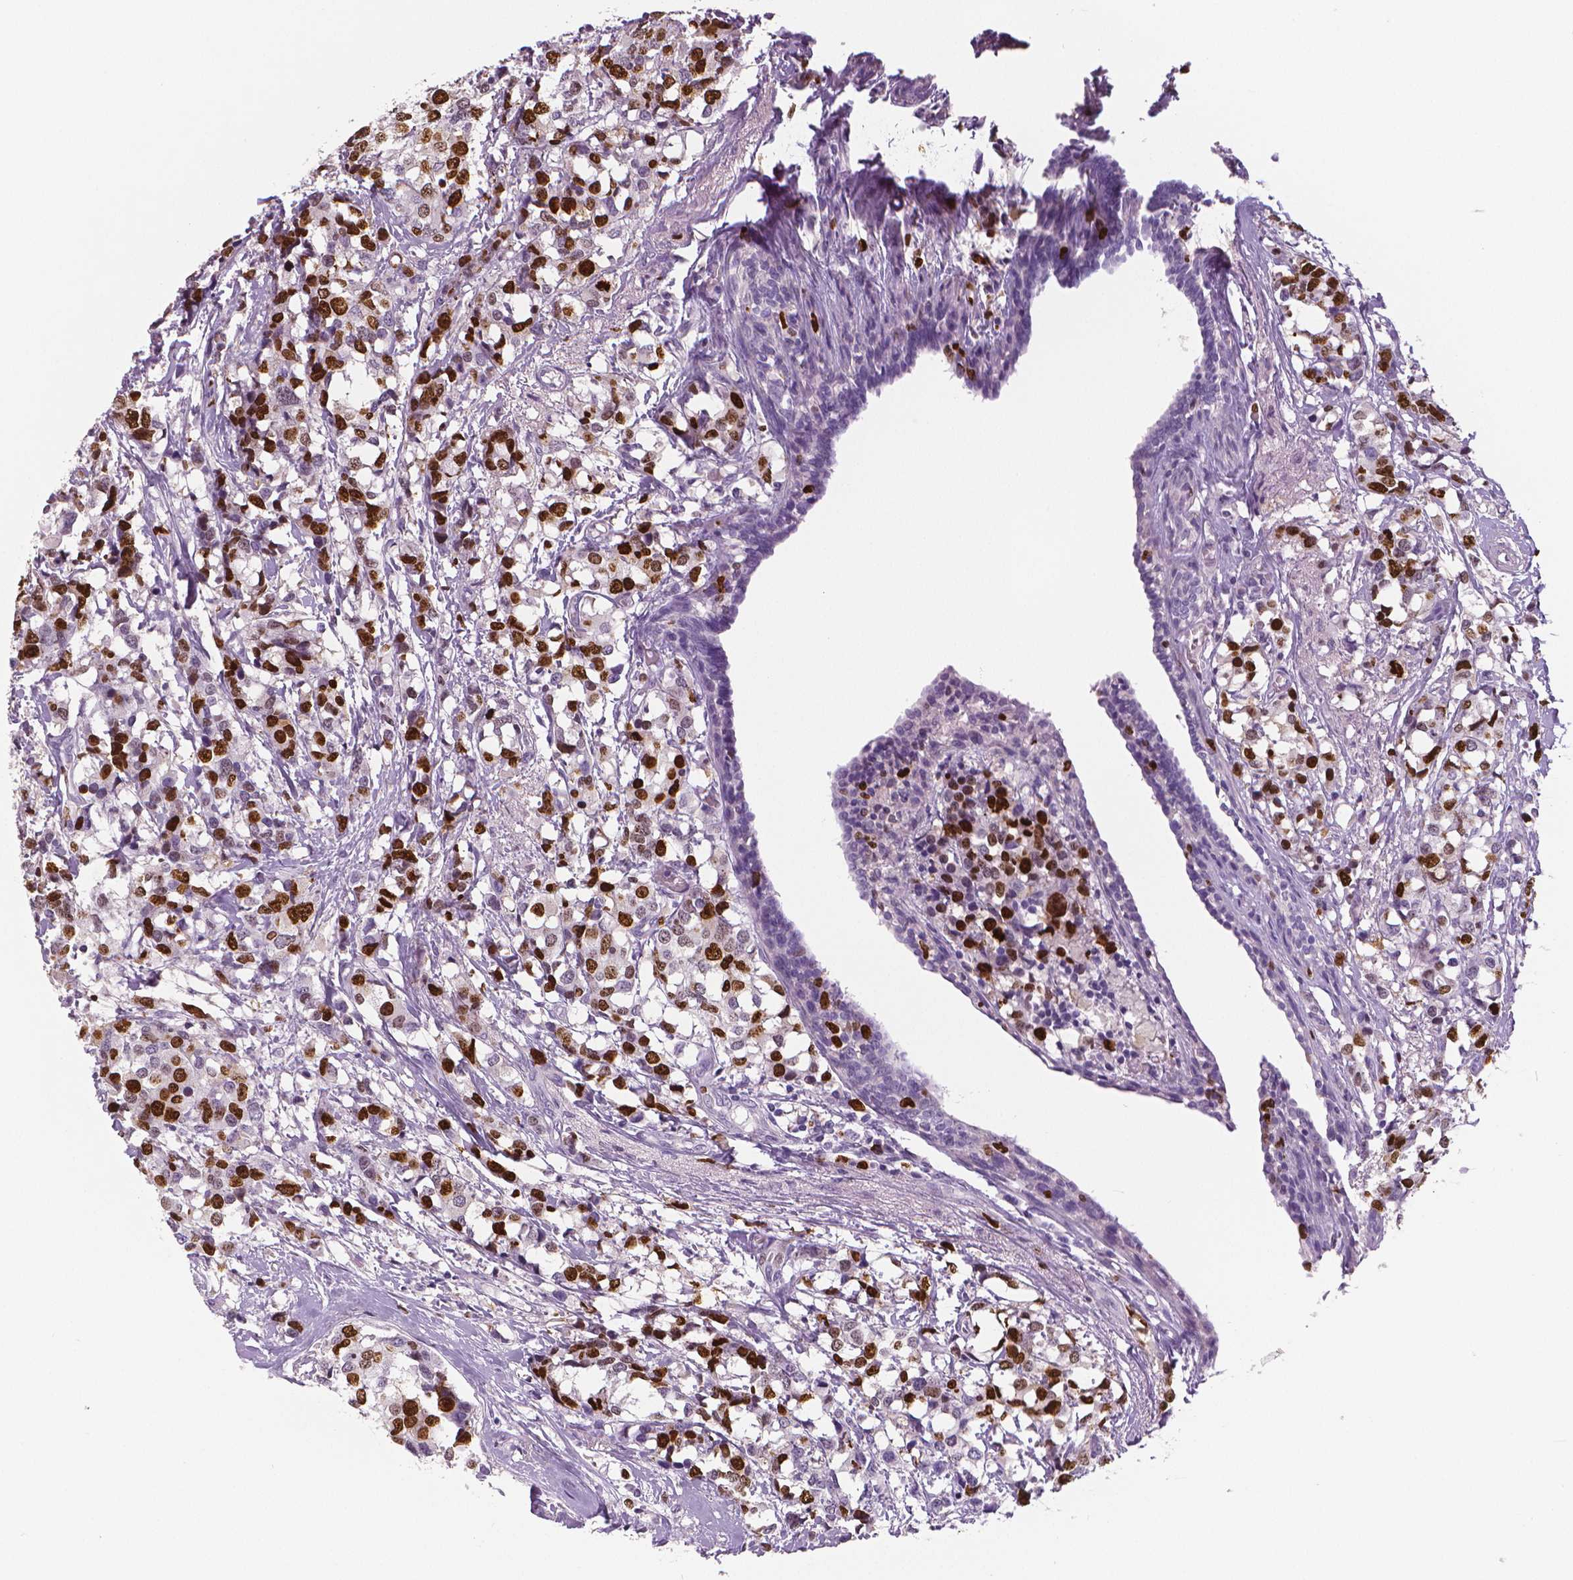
{"staining": {"intensity": "strong", "quantity": ">75%", "location": "nuclear"}, "tissue": "breast cancer", "cell_type": "Tumor cells", "image_type": "cancer", "snomed": [{"axis": "morphology", "description": "Lobular carcinoma"}, {"axis": "topography", "description": "Breast"}], "caption": "This is an image of IHC staining of breast cancer, which shows strong staining in the nuclear of tumor cells.", "gene": "MKI67", "patient": {"sex": "female", "age": 59}}